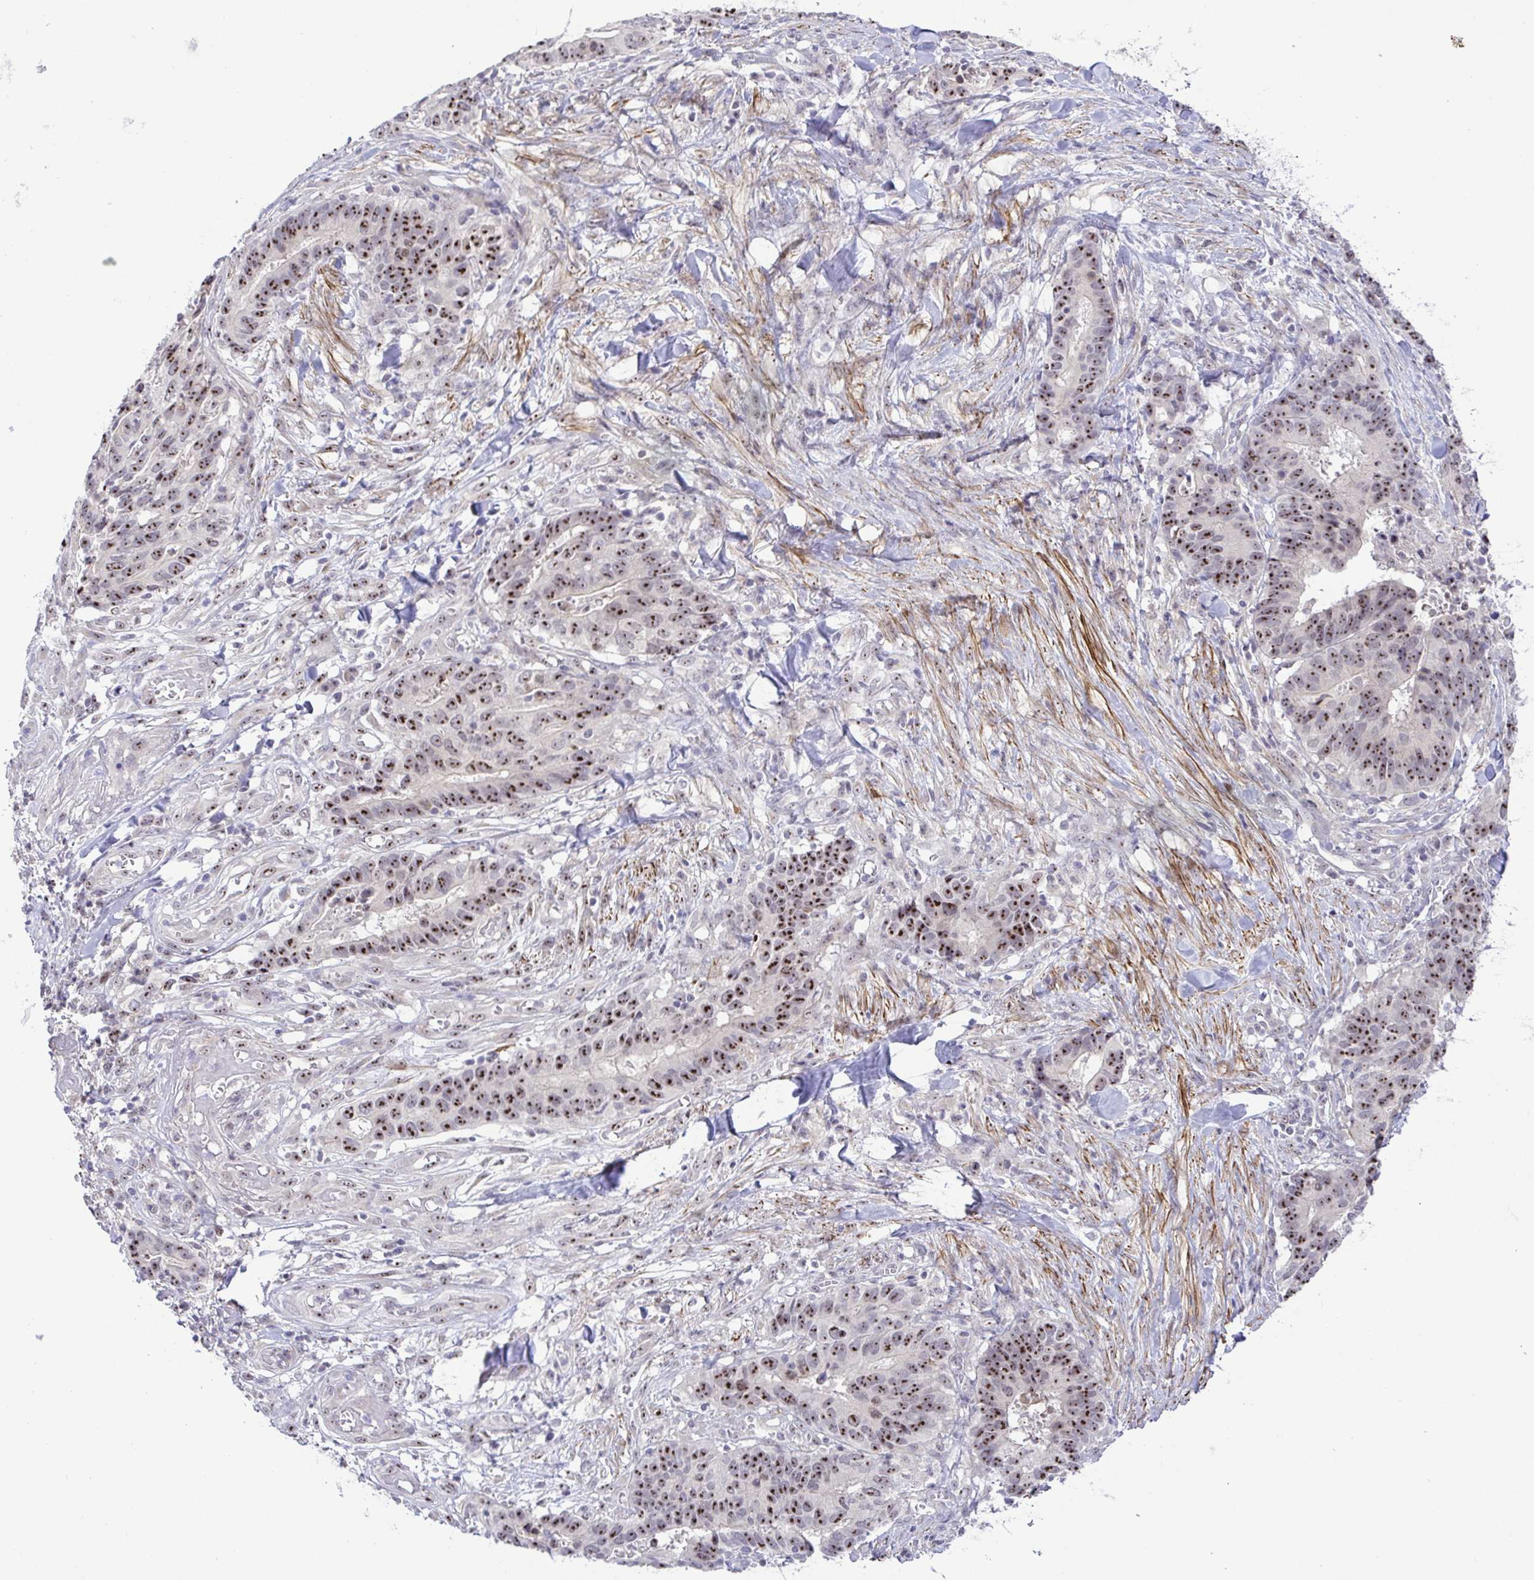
{"staining": {"intensity": "strong", "quantity": "25%-75%", "location": "nuclear"}, "tissue": "stomach cancer", "cell_type": "Tumor cells", "image_type": "cancer", "snomed": [{"axis": "morphology", "description": "Adenocarcinoma, NOS"}, {"axis": "topography", "description": "Stomach, upper"}], "caption": "Strong nuclear positivity for a protein is identified in about 25%-75% of tumor cells of stomach cancer using IHC.", "gene": "RSL24D1", "patient": {"sex": "female", "age": 67}}